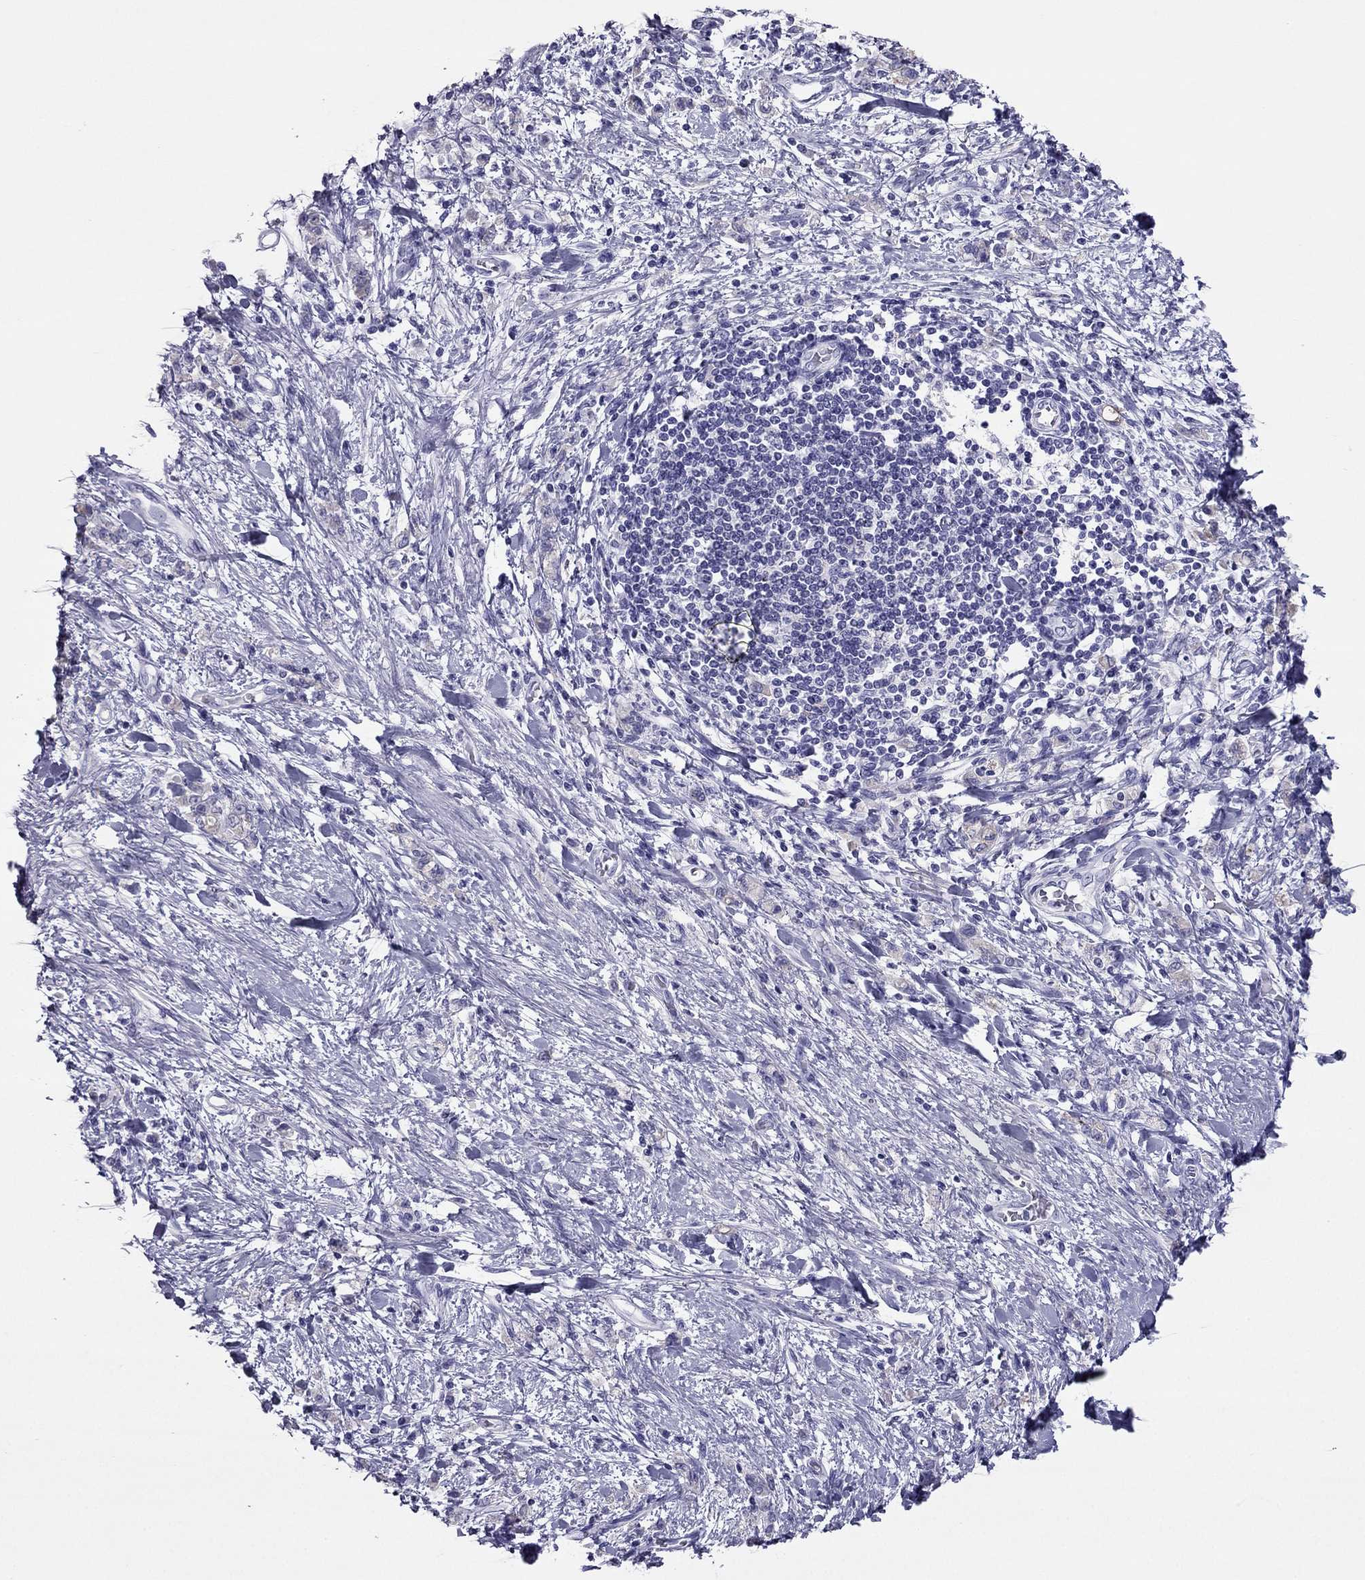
{"staining": {"intensity": "negative", "quantity": "none", "location": "none"}, "tissue": "stomach cancer", "cell_type": "Tumor cells", "image_type": "cancer", "snomed": [{"axis": "morphology", "description": "Adenocarcinoma, NOS"}, {"axis": "topography", "description": "Stomach"}], "caption": "Immunohistochemistry histopathology image of human stomach adenocarcinoma stained for a protein (brown), which demonstrates no staining in tumor cells.", "gene": "MAEL", "patient": {"sex": "male", "age": 77}}